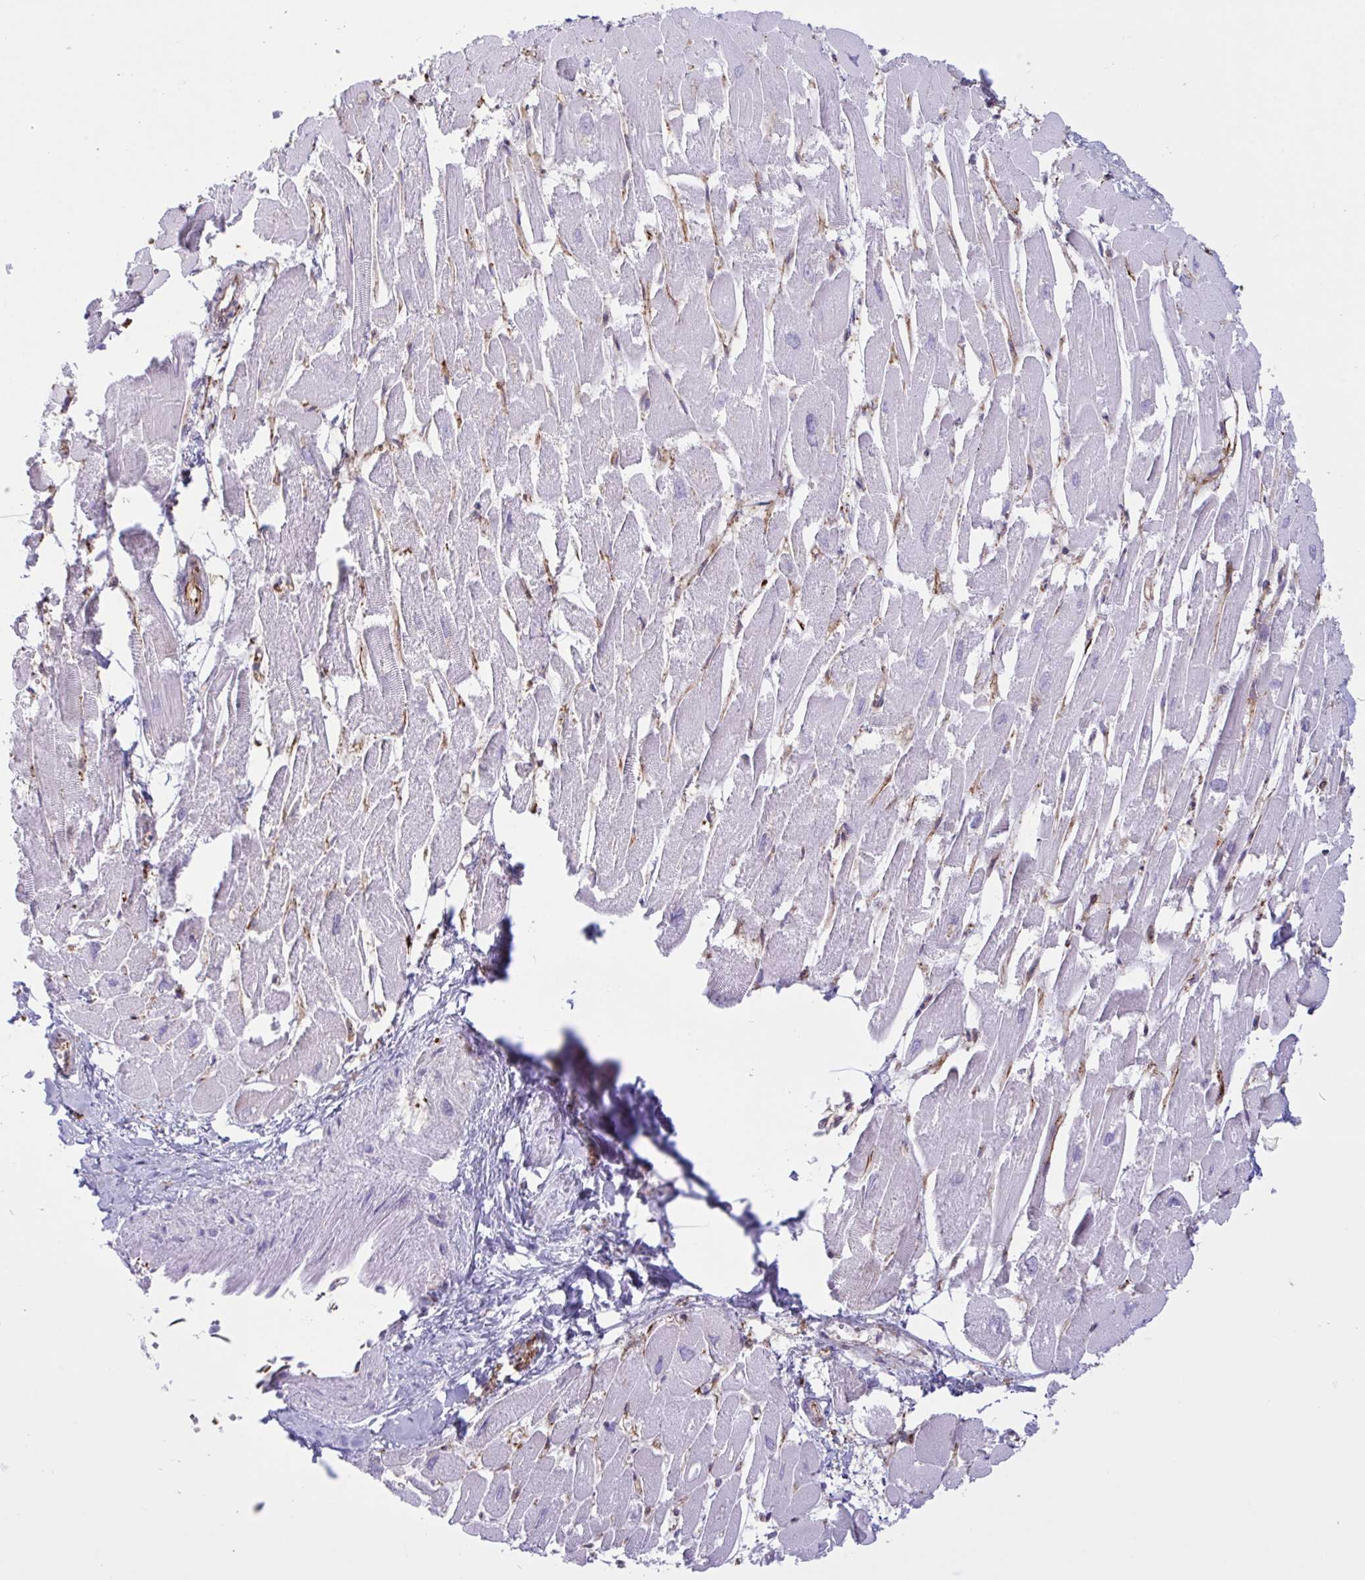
{"staining": {"intensity": "negative", "quantity": "none", "location": "none"}, "tissue": "heart muscle", "cell_type": "Cardiomyocytes", "image_type": "normal", "snomed": [{"axis": "morphology", "description": "Normal tissue, NOS"}, {"axis": "topography", "description": "Heart"}], "caption": "Immunohistochemistry micrograph of normal heart muscle: heart muscle stained with DAB (3,3'-diaminobenzidine) reveals no significant protein staining in cardiomyocytes.", "gene": "PRRT4", "patient": {"sex": "male", "age": 54}}